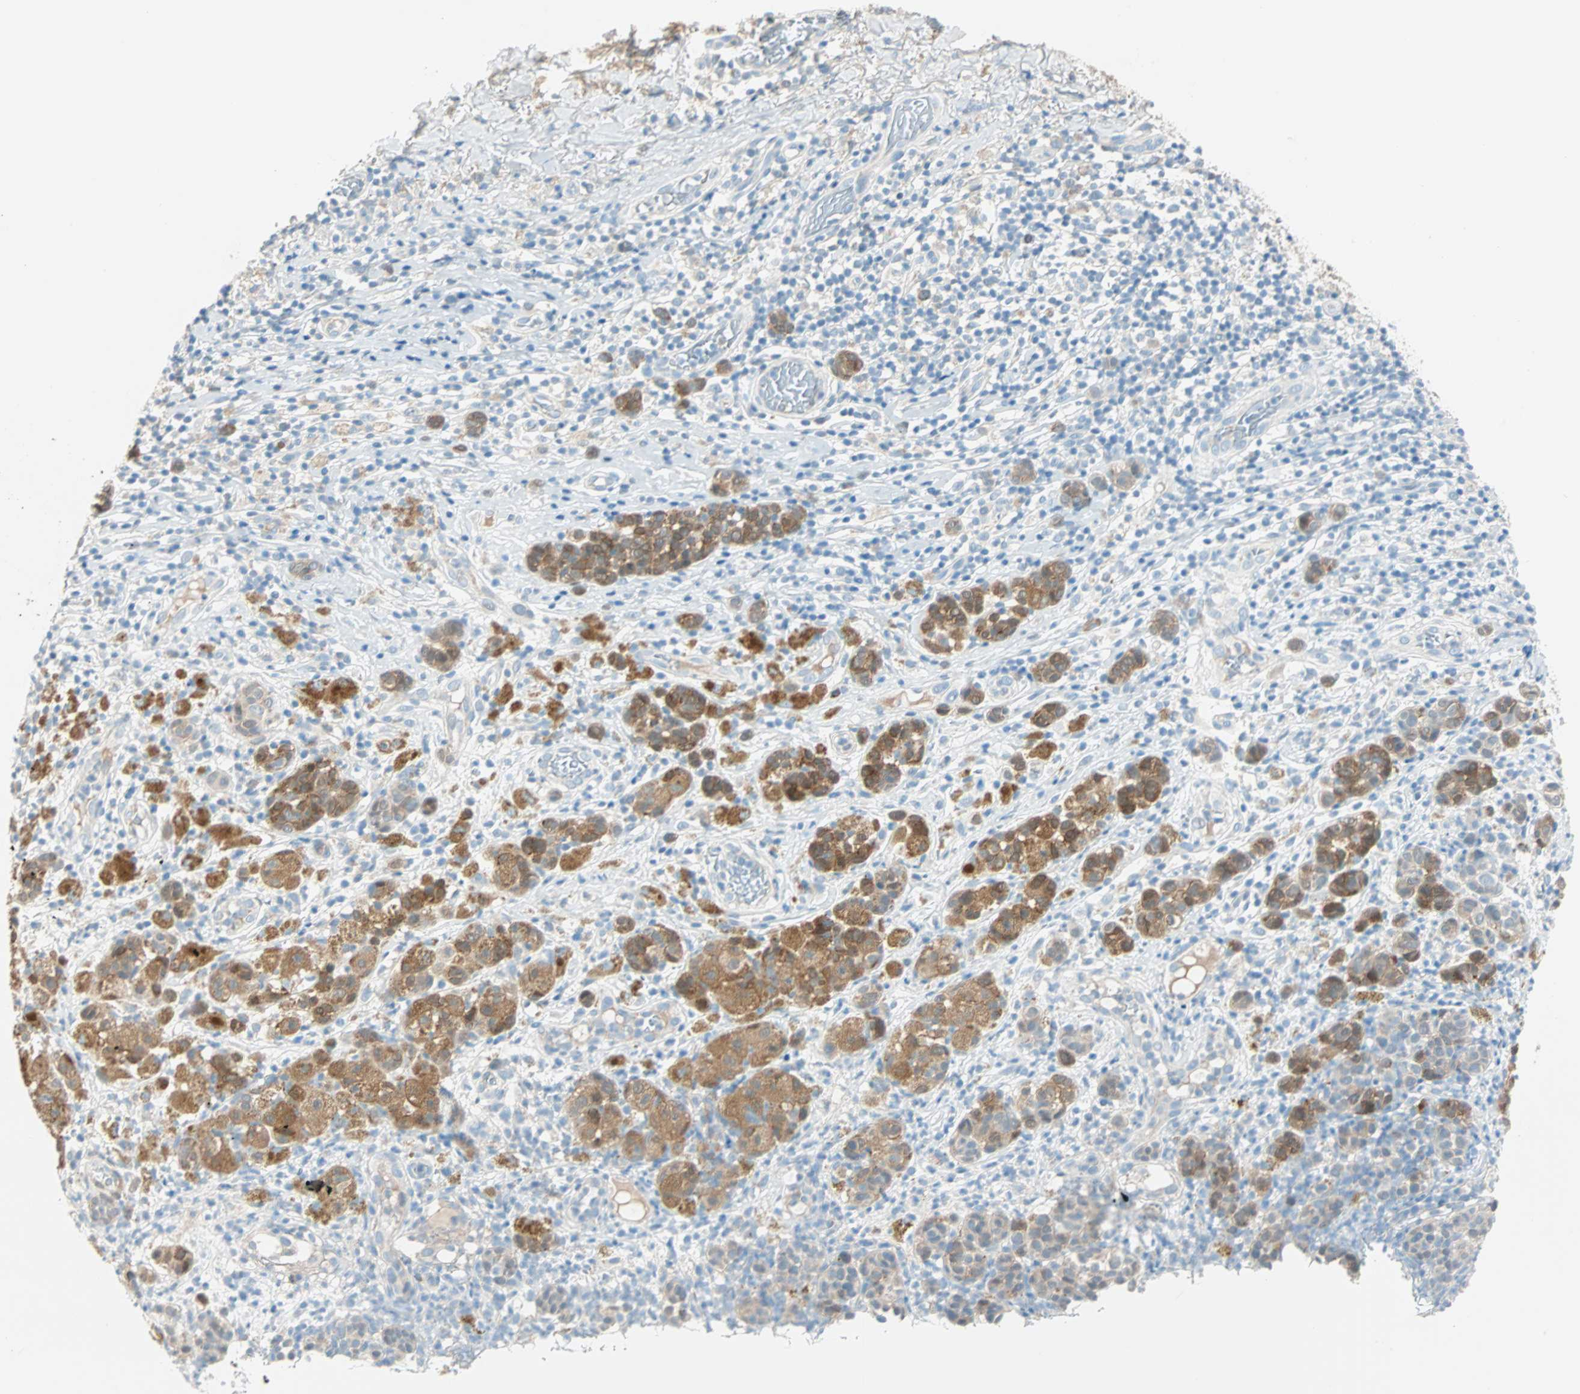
{"staining": {"intensity": "moderate", "quantity": ">75%", "location": "cytoplasmic/membranous"}, "tissue": "melanoma", "cell_type": "Tumor cells", "image_type": "cancer", "snomed": [{"axis": "morphology", "description": "Malignant melanoma, NOS"}, {"axis": "topography", "description": "Skin"}], "caption": "This micrograph reveals immunohistochemistry (IHC) staining of malignant melanoma, with medium moderate cytoplasmic/membranous positivity in about >75% of tumor cells.", "gene": "ATF6", "patient": {"sex": "male", "age": 64}}